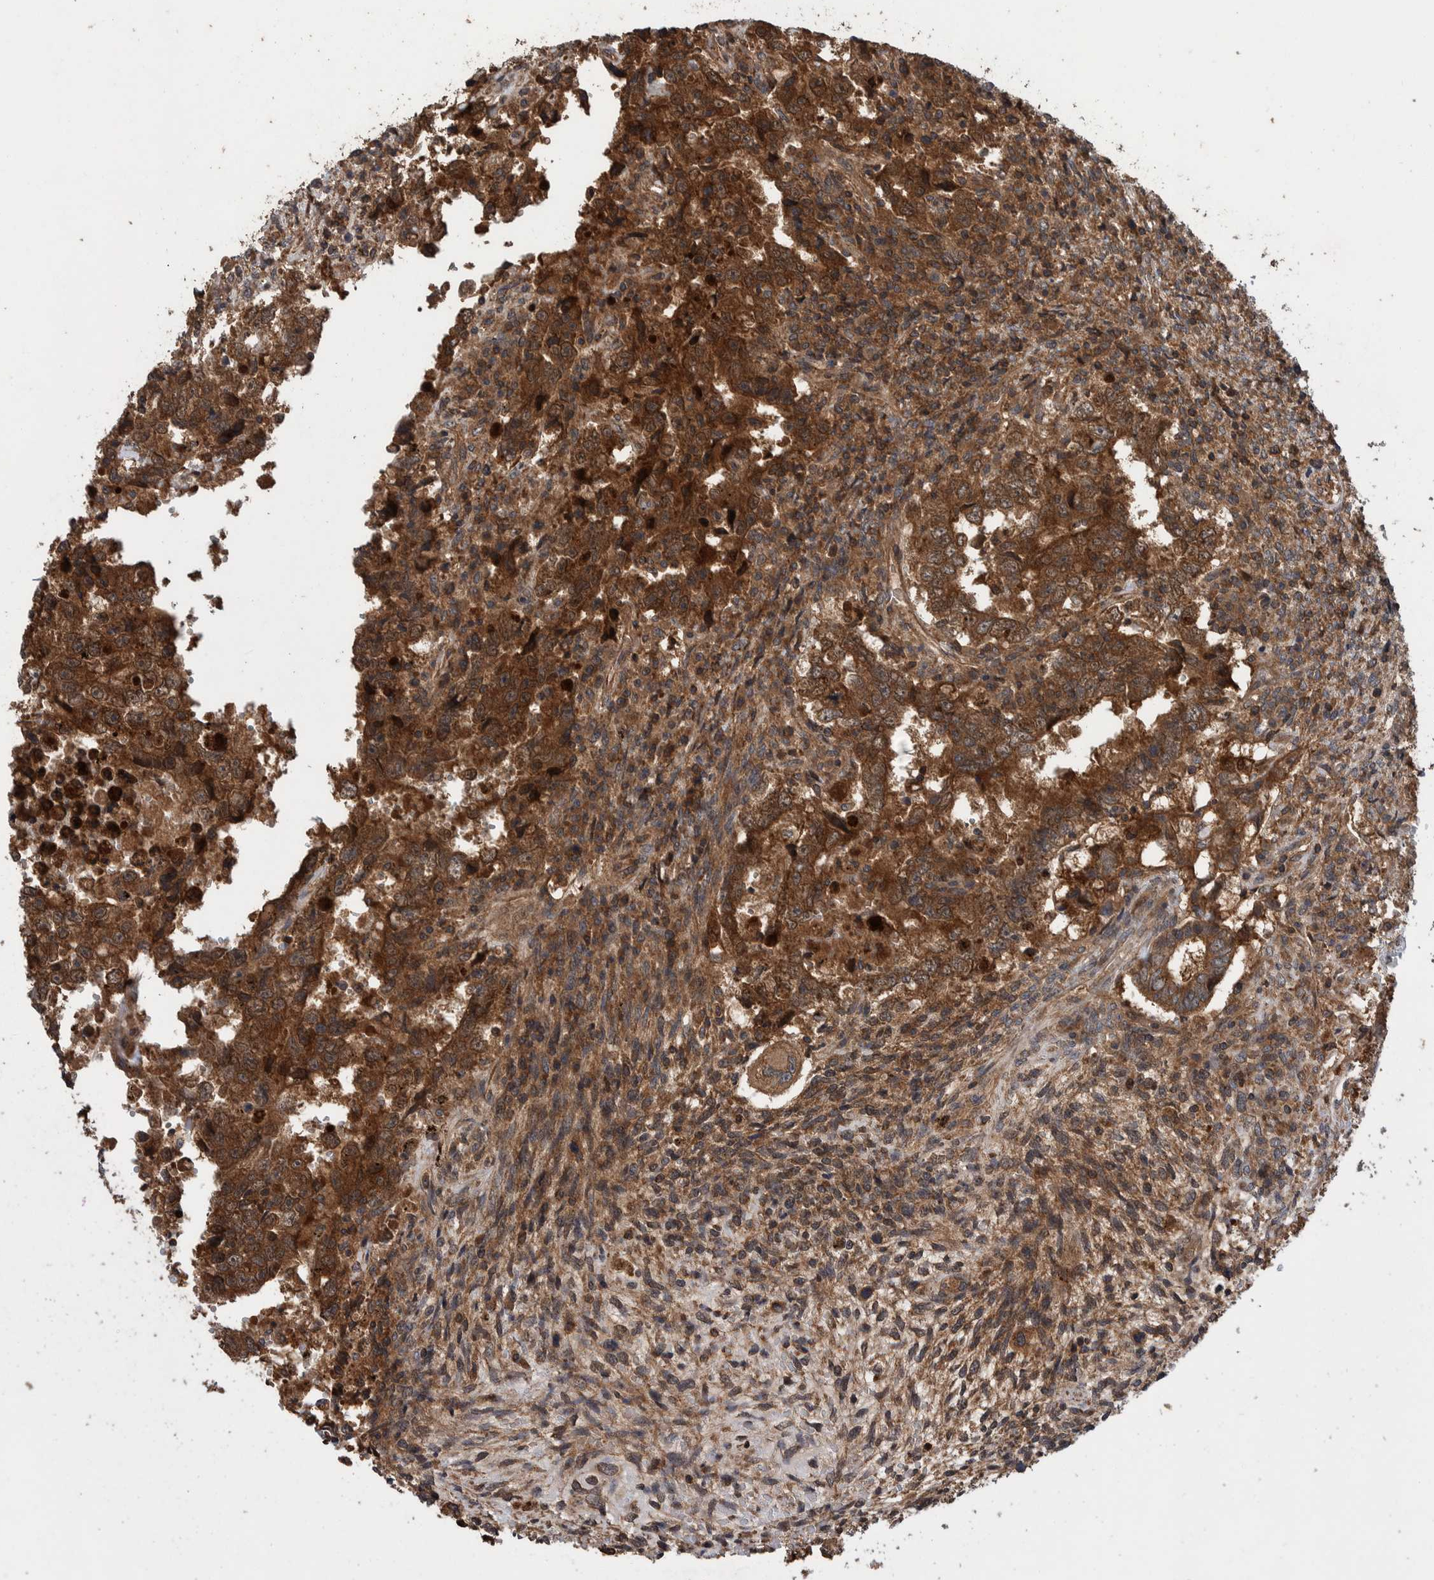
{"staining": {"intensity": "strong", "quantity": ">75%", "location": "cytoplasmic/membranous"}, "tissue": "testis cancer", "cell_type": "Tumor cells", "image_type": "cancer", "snomed": [{"axis": "morphology", "description": "Carcinoma, Embryonal, NOS"}, {"axis": "topography", "description": "Testis"}], "caption": "Immunohistochemistry of human embryonal carcinoma (testis) displays high levels of strong cytoplasmic/membranous expression in about >75% of tumor cells.", "gene": "VBP1", "patient": {"sex": "male", "age": 26}}